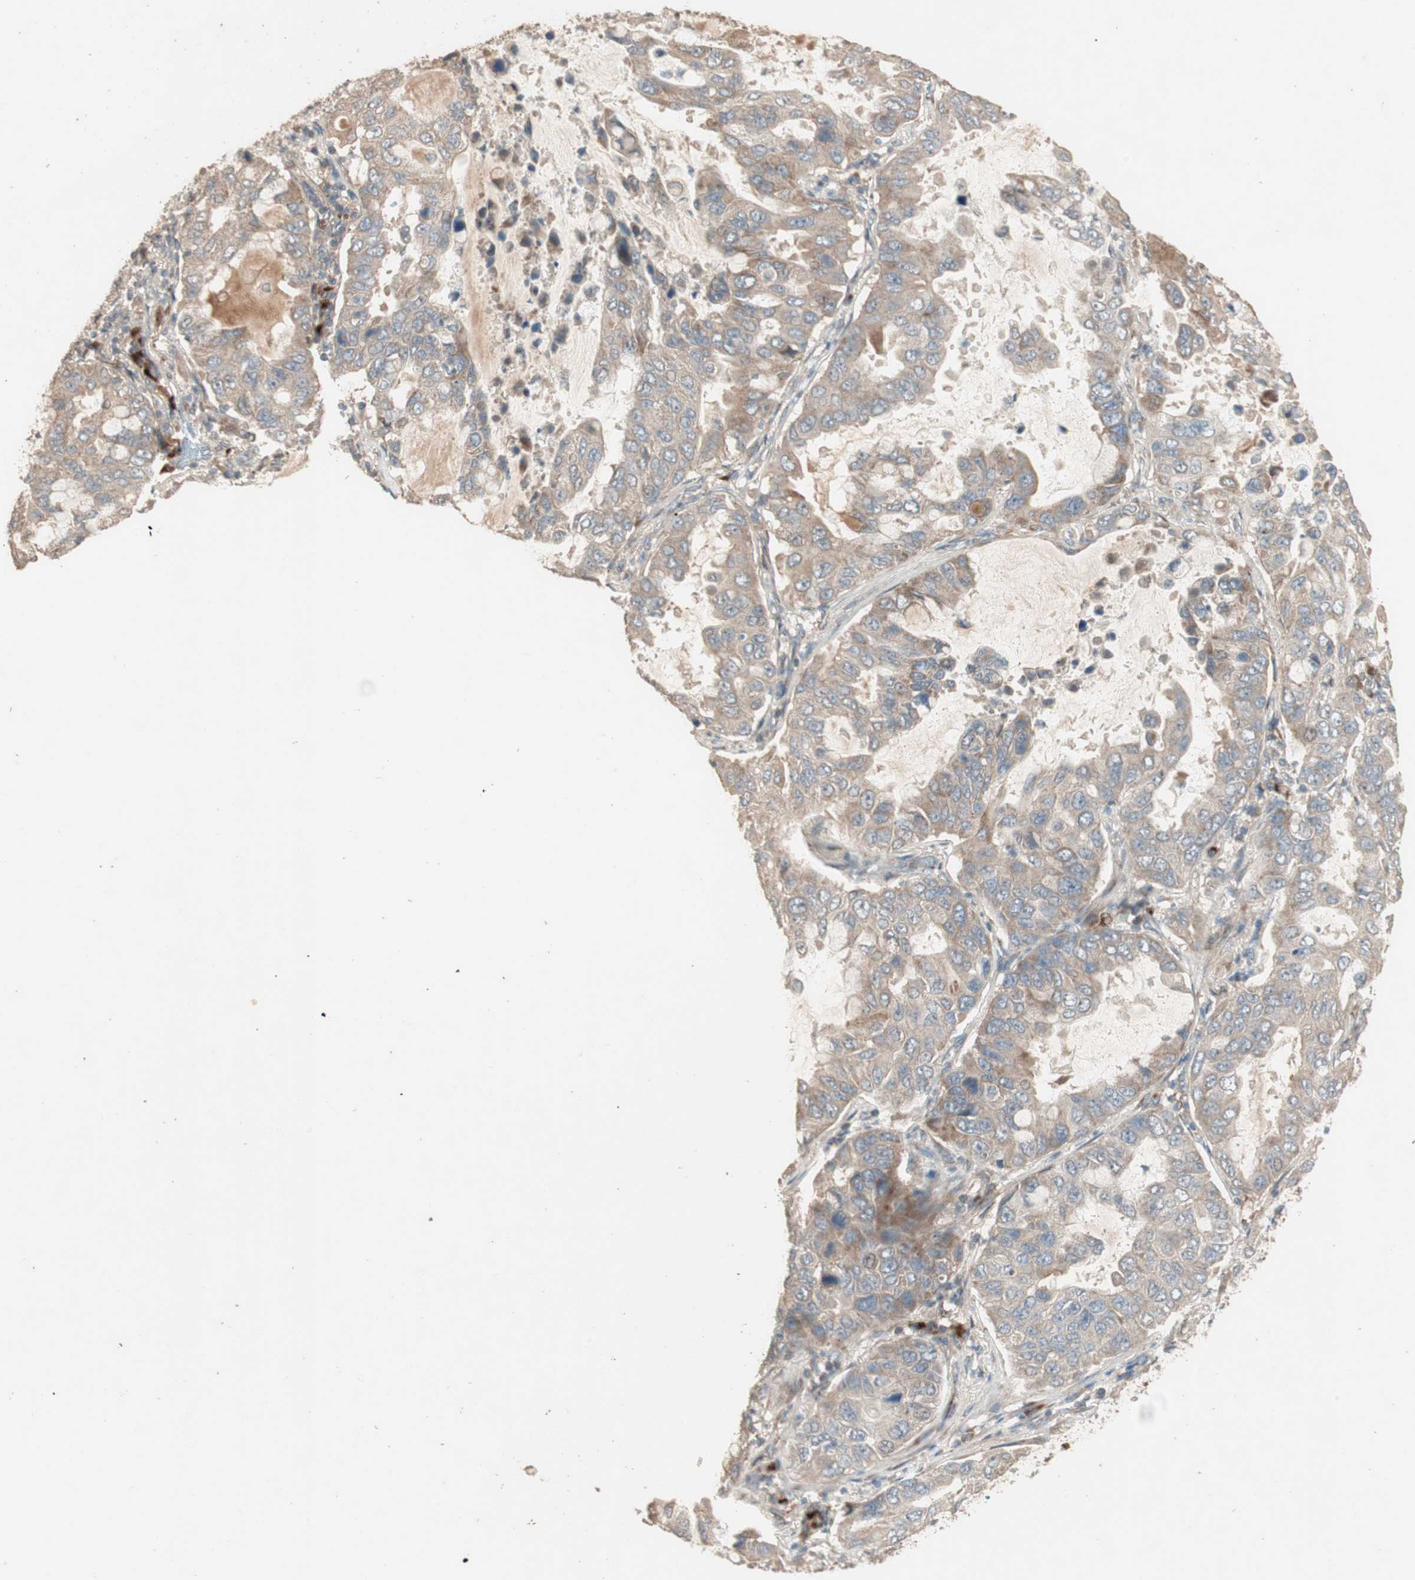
{"staining": {"intensity": "moderate", "quantity": ">75%", "location": "cytoplasmic/membranous"}, "tissue": "lung cancer", "cell_type": "Tumor cells", "image_type": "cancer", "snomed": [{"axis": "morphology", "description": "Adenocarcinoma, NOS"}, {"axis": "topography", "description": "Lung"}], "caption": "Protein staining of lung cancer tissue displays moderate cytoplasmic/membranous staining in about >75% of tumor cells.", "gene": "RARRES1", "patient": {"sex": "male", "age": 64}}